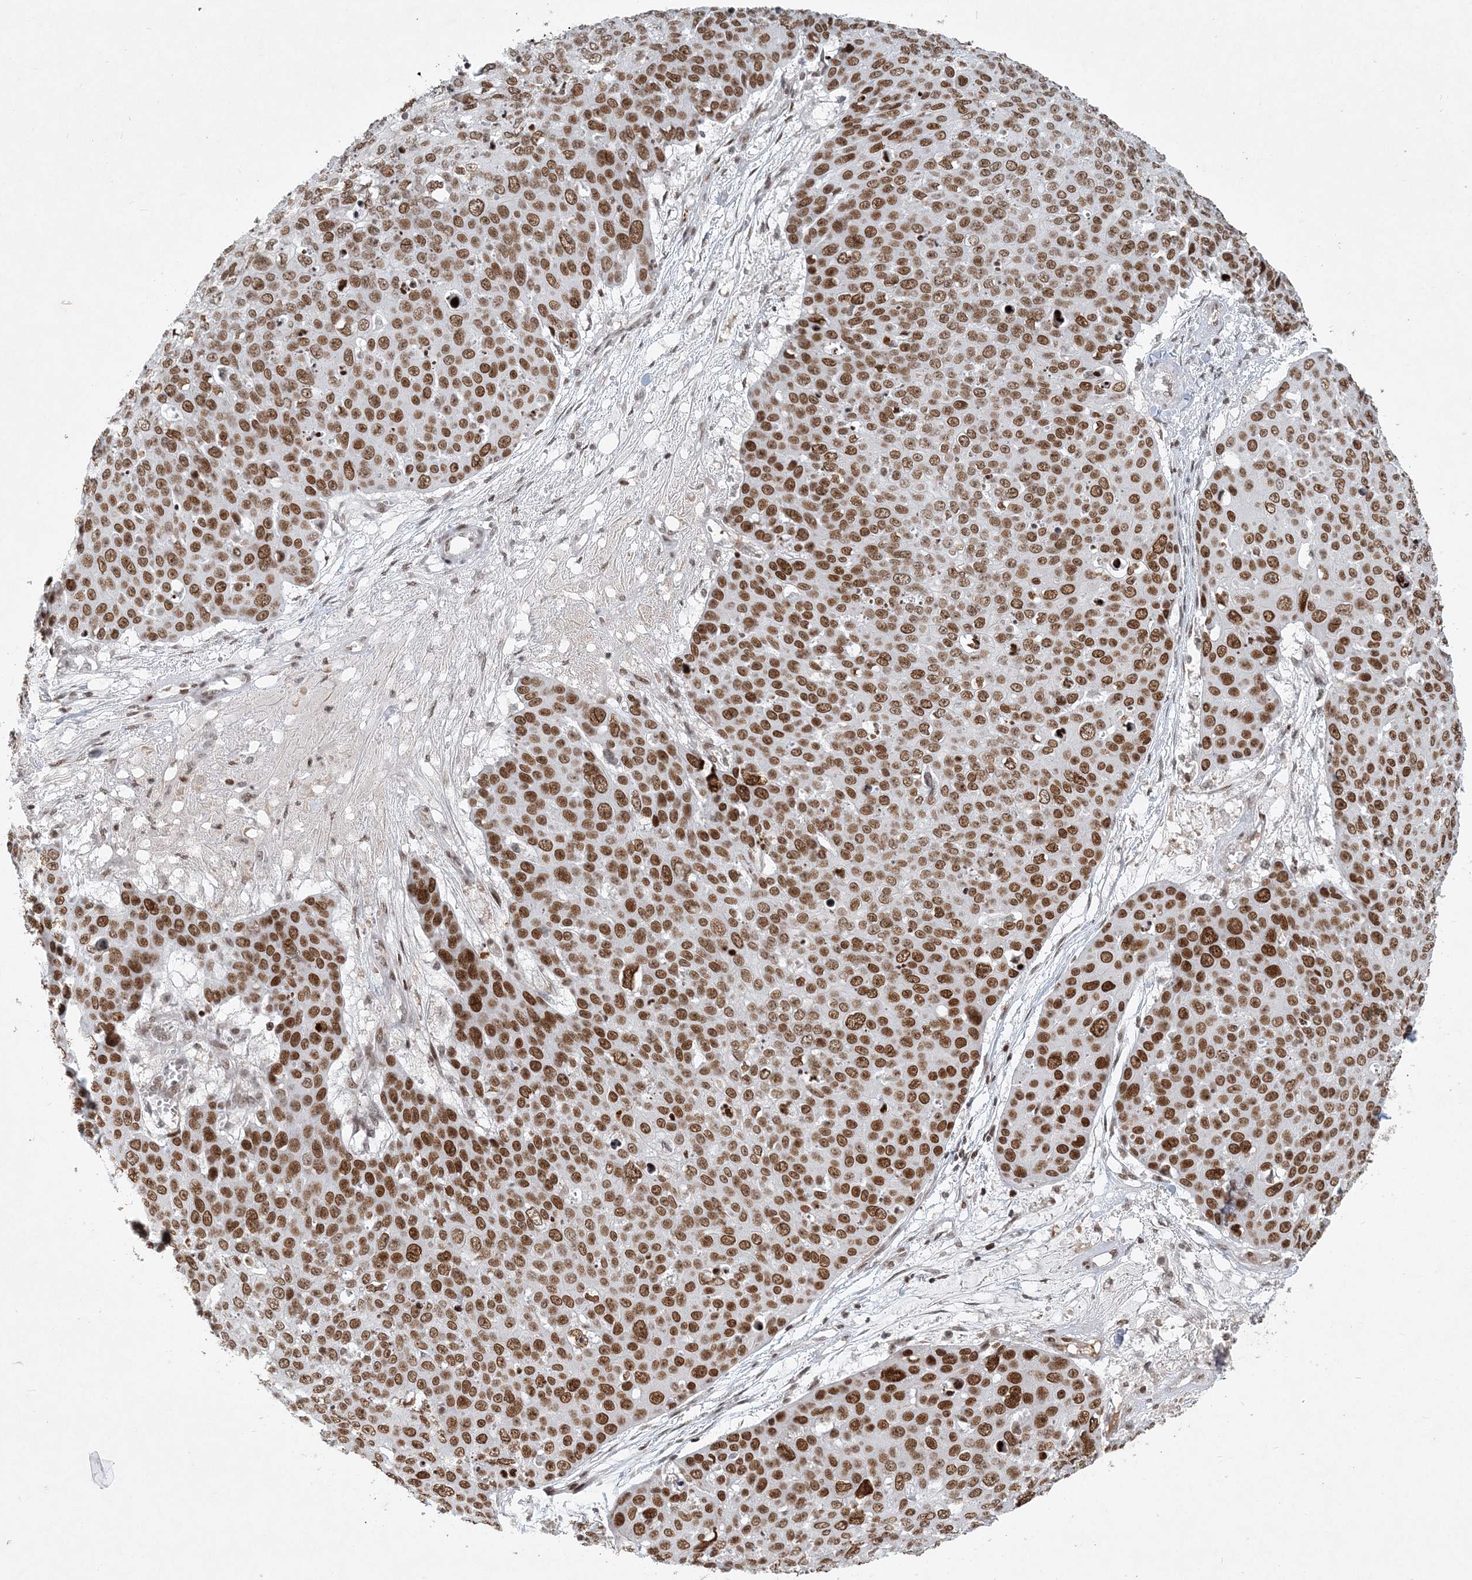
{"staining": {"intensity": "moderate", "quantity": ">75%", "location": "nuclear"}, "tissue": "skin cancer", "cell_type": "Tumor cells", "image_type": "cancer", "snomed": [{"axis": "morphology", "description": "Squamous cell carcinoma, NOS"}, {"axis": "topography", "description": "Skin"}], "caption": "Skin cancer stained for a protein exhibits moderate nuclear positivity in tumor cells. (IHC, brightfield microscopy, high magnification).", "gene": "BAZ1B", "patient": {"sex": "male", "age": 71}}